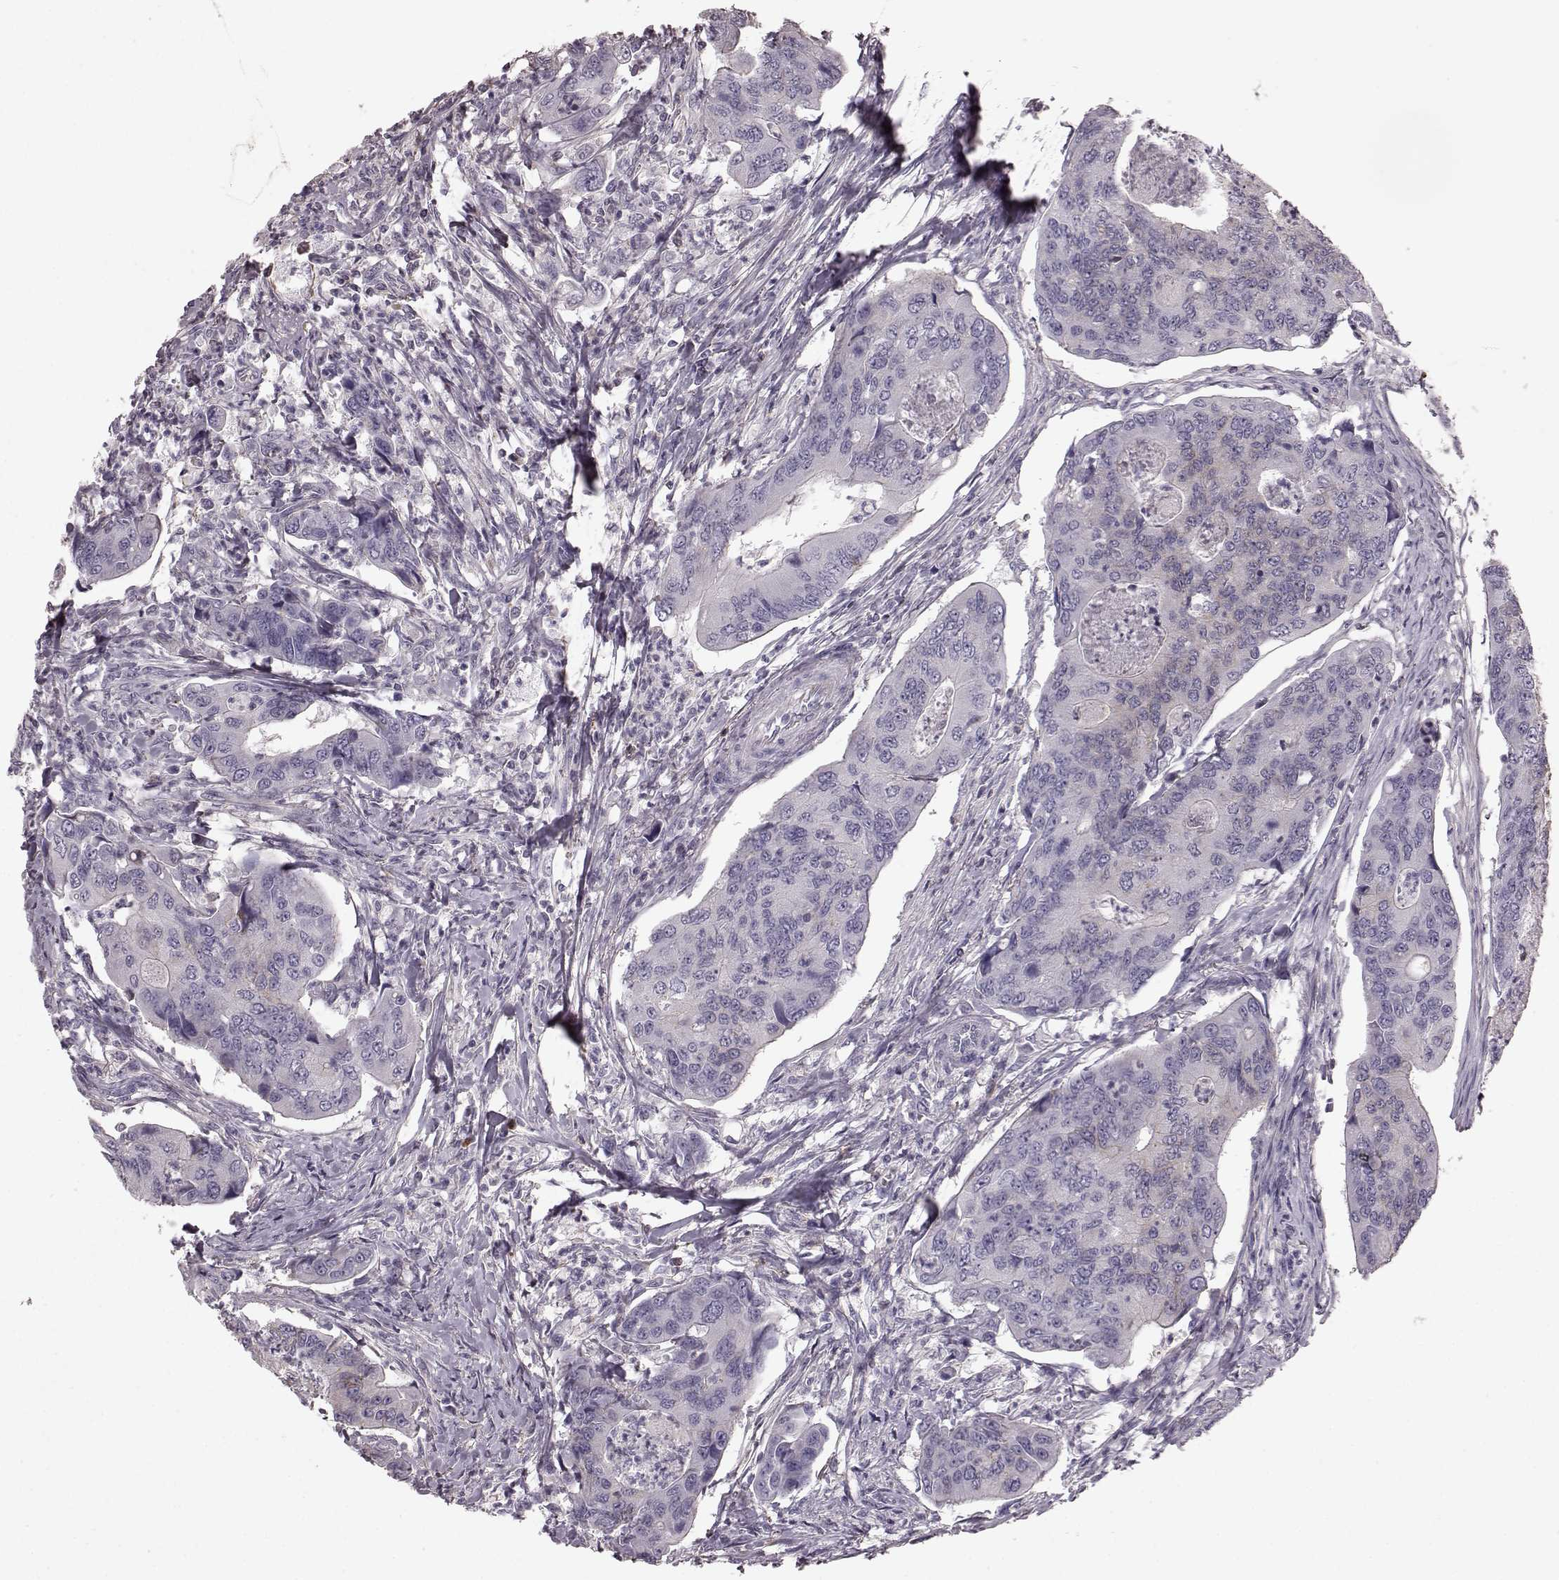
{"staining": {"intensity": "negative", "quantity": "none", "location": "none"}, "tissue": "colorectal cancer", "cell_type": "Tumor cells", "image_type": "cancer", "snomed": [{"axis": "morphology", "description": "Adenocarcinoma, NOS"}, {"axis": "topography", "description": "Colon"}], "caption": "IHC of human colorectal cancer shows no positivity in tumor cells. (DAB immunohistochemistry with hematoxylin counter stain).", "gene": "PDCD1", "patient": {"sex": "female", "age": 67}}